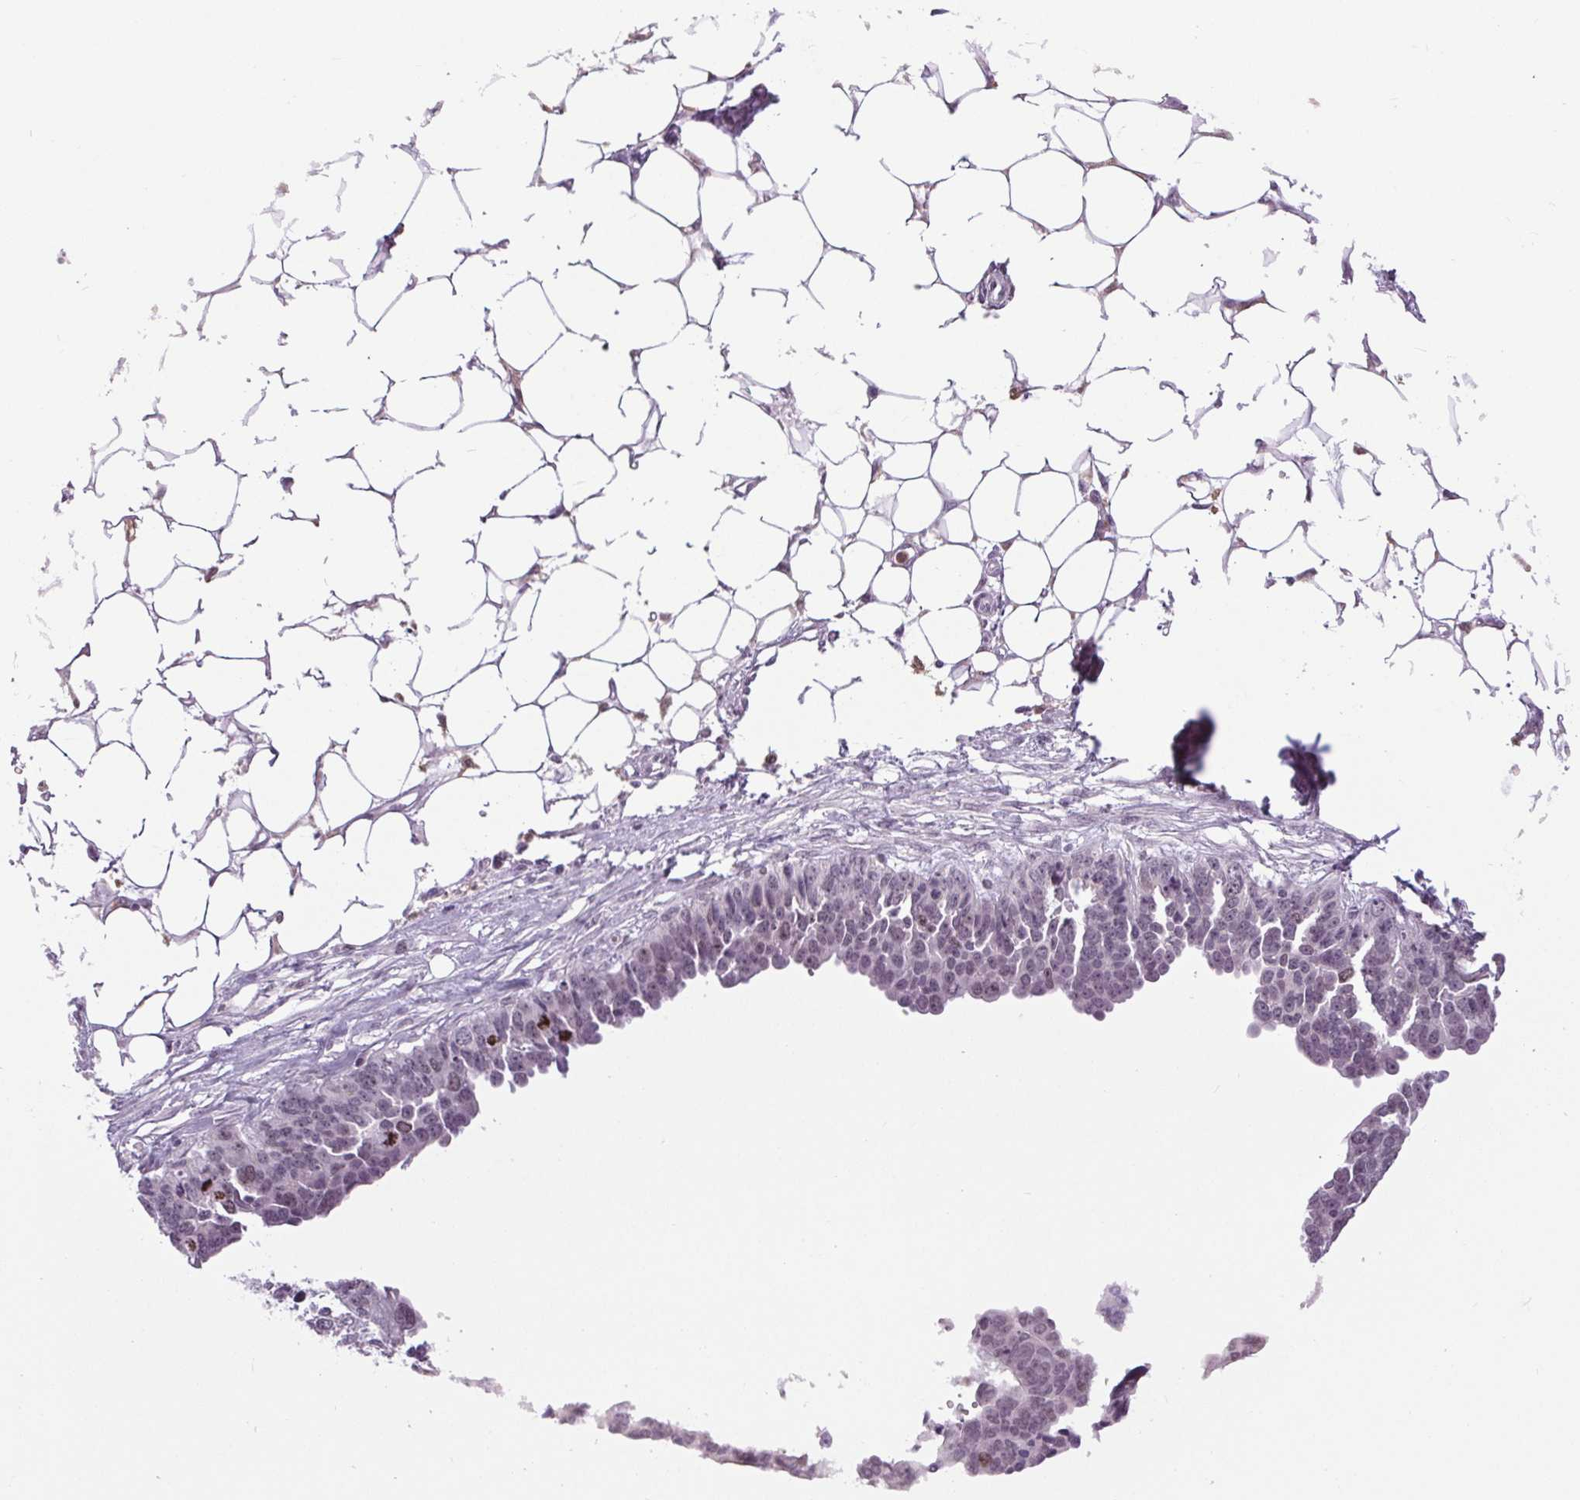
{"staining": {"intensity": "negative", "quantity": "none", "location": "none"}, "tissue": "ovarian cancer", "cell_type": "Tumor cells", "image_type": "cancer", "snomed": [{"axis": "morphology", "description": "Cystadenocarcinoma, serous, NOS"}, {"axis": "topography", "description": "Ovary"}], "caption": "Immunohistochemistry (IHC) of human serous cystadenocarcinoma (ovarian) reveals no expression in tumor cells.", "gene": "SMIM6", "patient": {"sex": "female", "age": 76}}